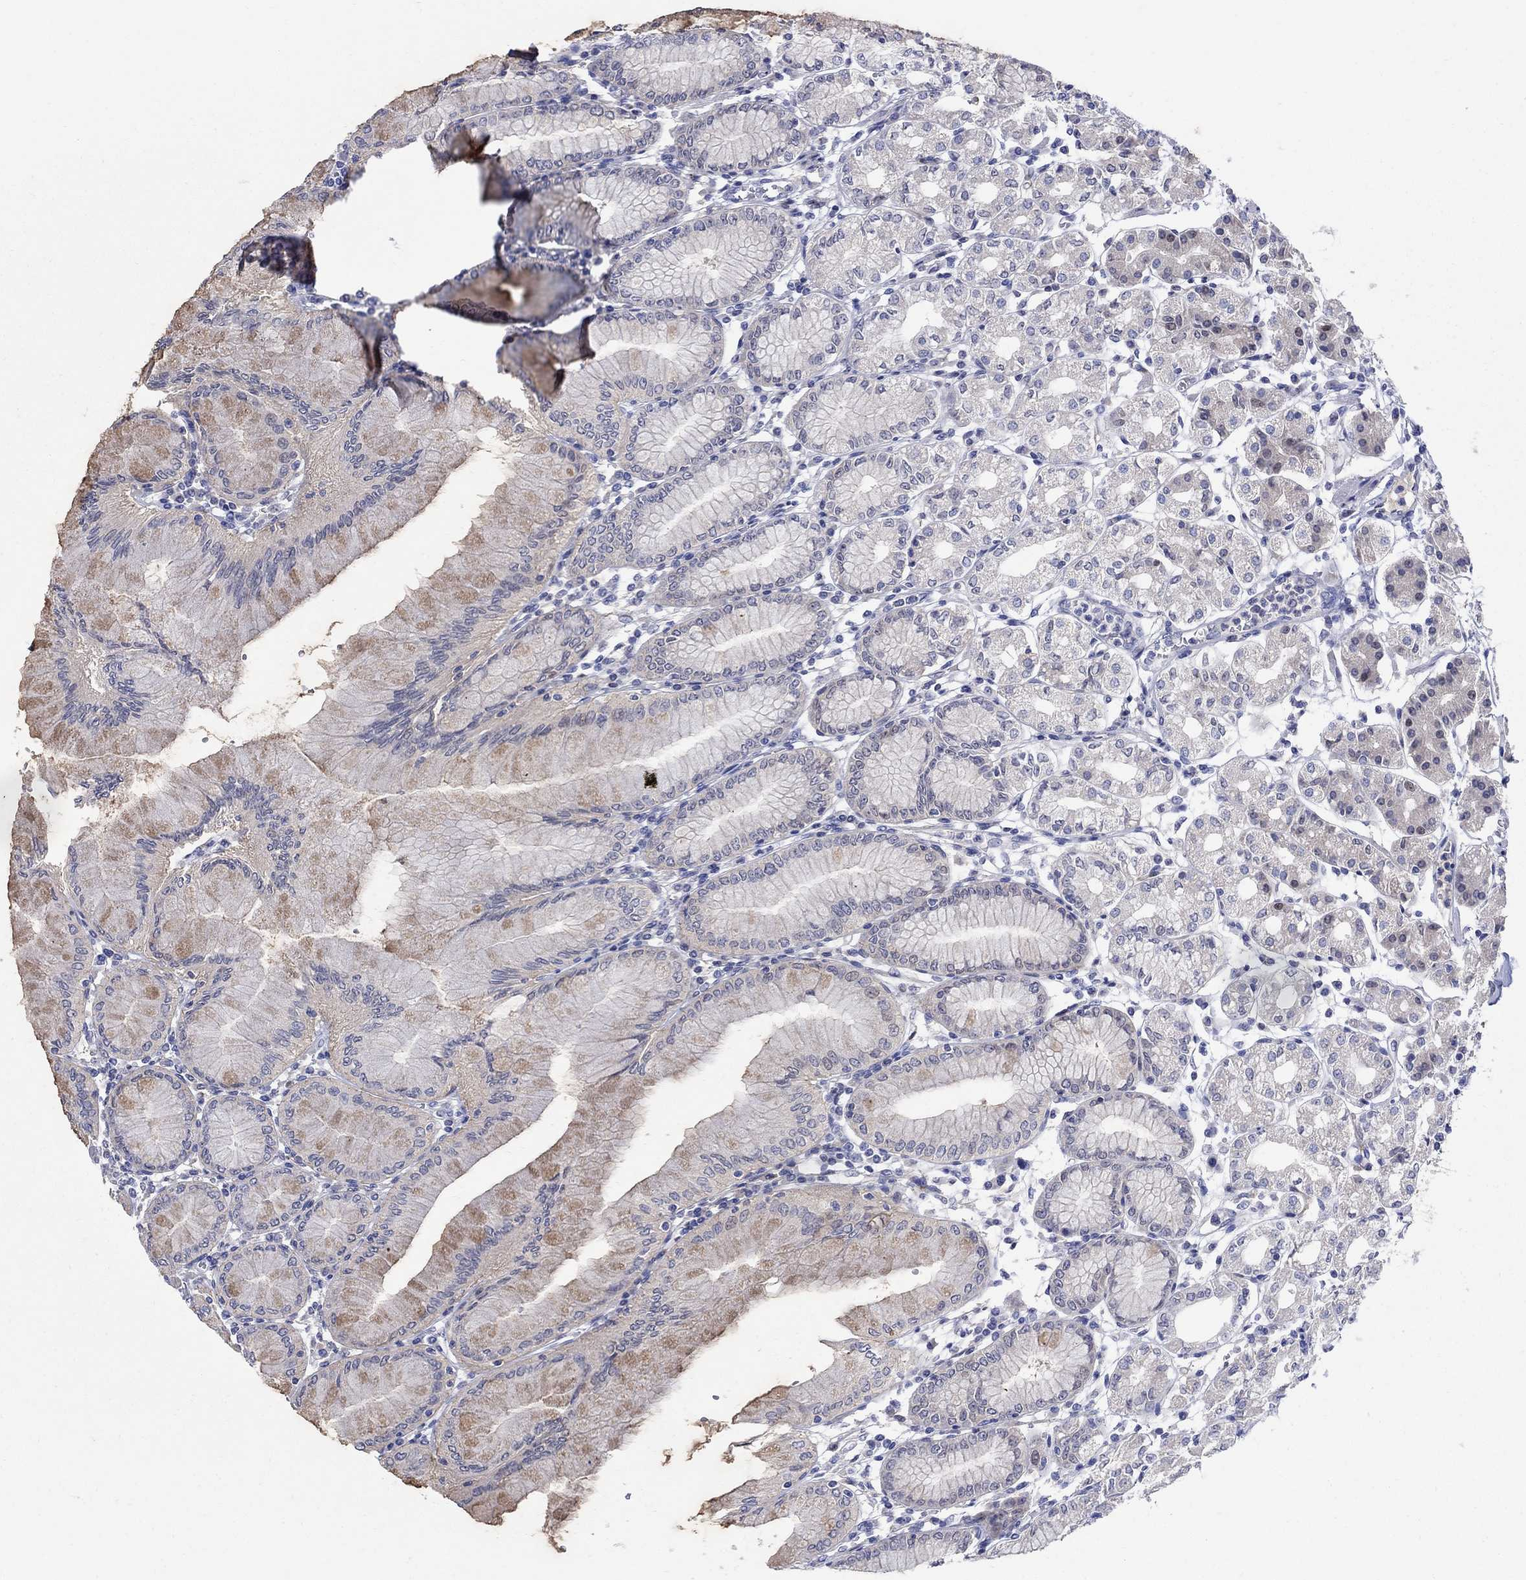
{"staining": {"intensity": "weak", "quantity": "<25%", "location": "cytoplasmic/membranous"}, "tissue": "stomach", "cell_type": "Glandular cells", "image_type": "normal", "snomed": [{"axis": "morphology", "description": "Normal tissue, NOS"}, {"axis": "topography", "description": "Skeletal muscle"}, {"axis": "topography", "description": "Stomach"}], "caption": "The immunohistochemistry (IHC) photomicrograph has no significant staining in glandular cells of stomach. The staining was performed using DAB to visualize the protein expression in brown, while the nuclei were stained in blue with hematoxylin (Magnification: 20x).", "gene": "REEP2", "patient": {"sex": "female", "age": 57}}